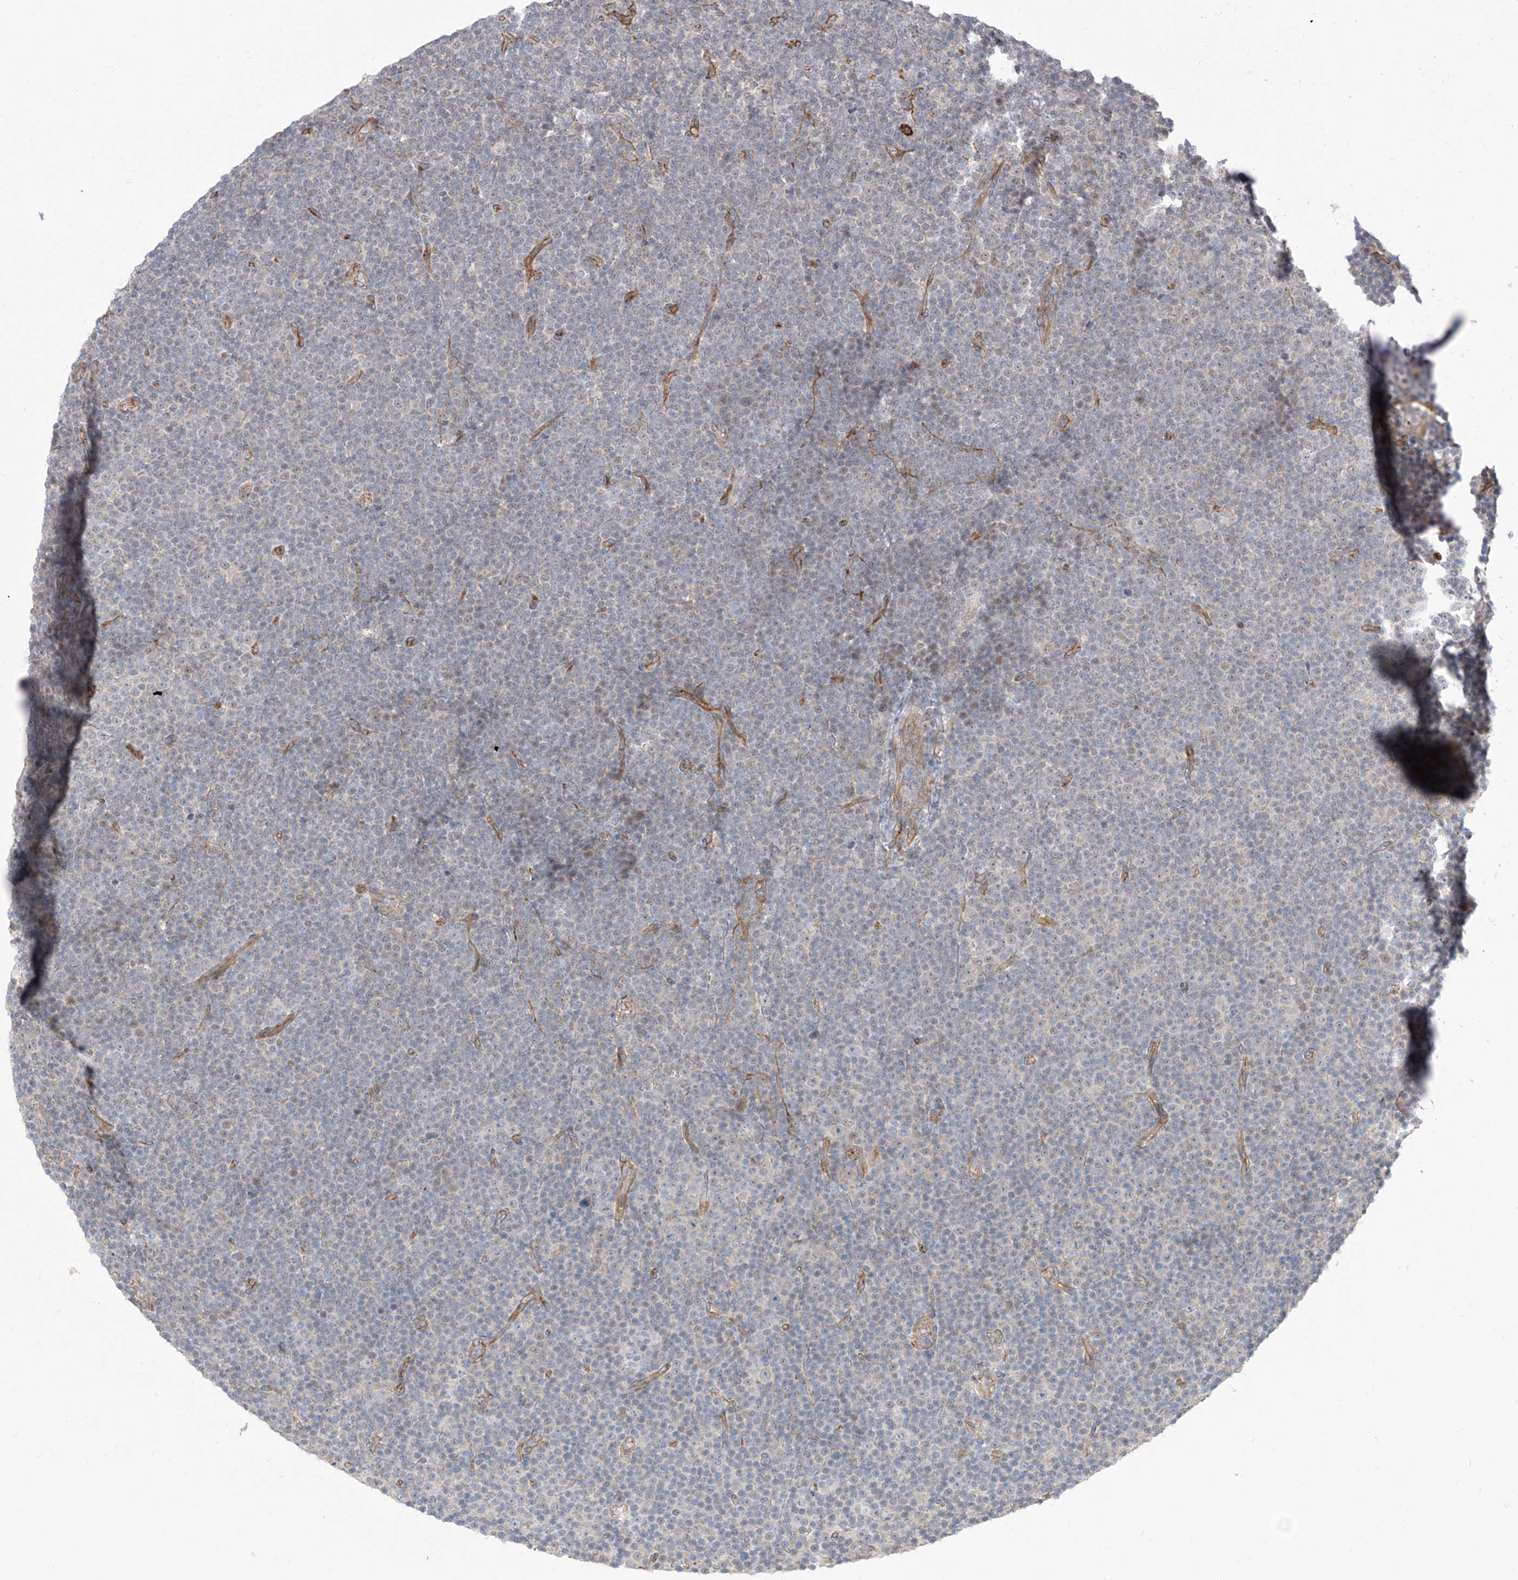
{"staining": {"intensity": "negative", "quantity": "none", "location": "none"}, "tissue": "lymphoma", "cell_type": "Tumor cells", "image_type": "cancer", "snomed": [{"axis": "morphology", "description": "Malignant lymphoma, non-Hodgkin's type, Low grade"}, {"axis": "topography", "description": "Lymph node"}], "caption": "An immunohistochemistry (IHC) histopathology image of lymphoma is shown. There is no staining in tumor cells of lymphoma. (Stains: DAB (3,3'-diaminobenzidine) IHC with hematoxylin counter stain, Microscopy: brightfield microscopy at high magnification).", "gene": "EPHX4", "patient": {"sex": "female", "age": 67}}